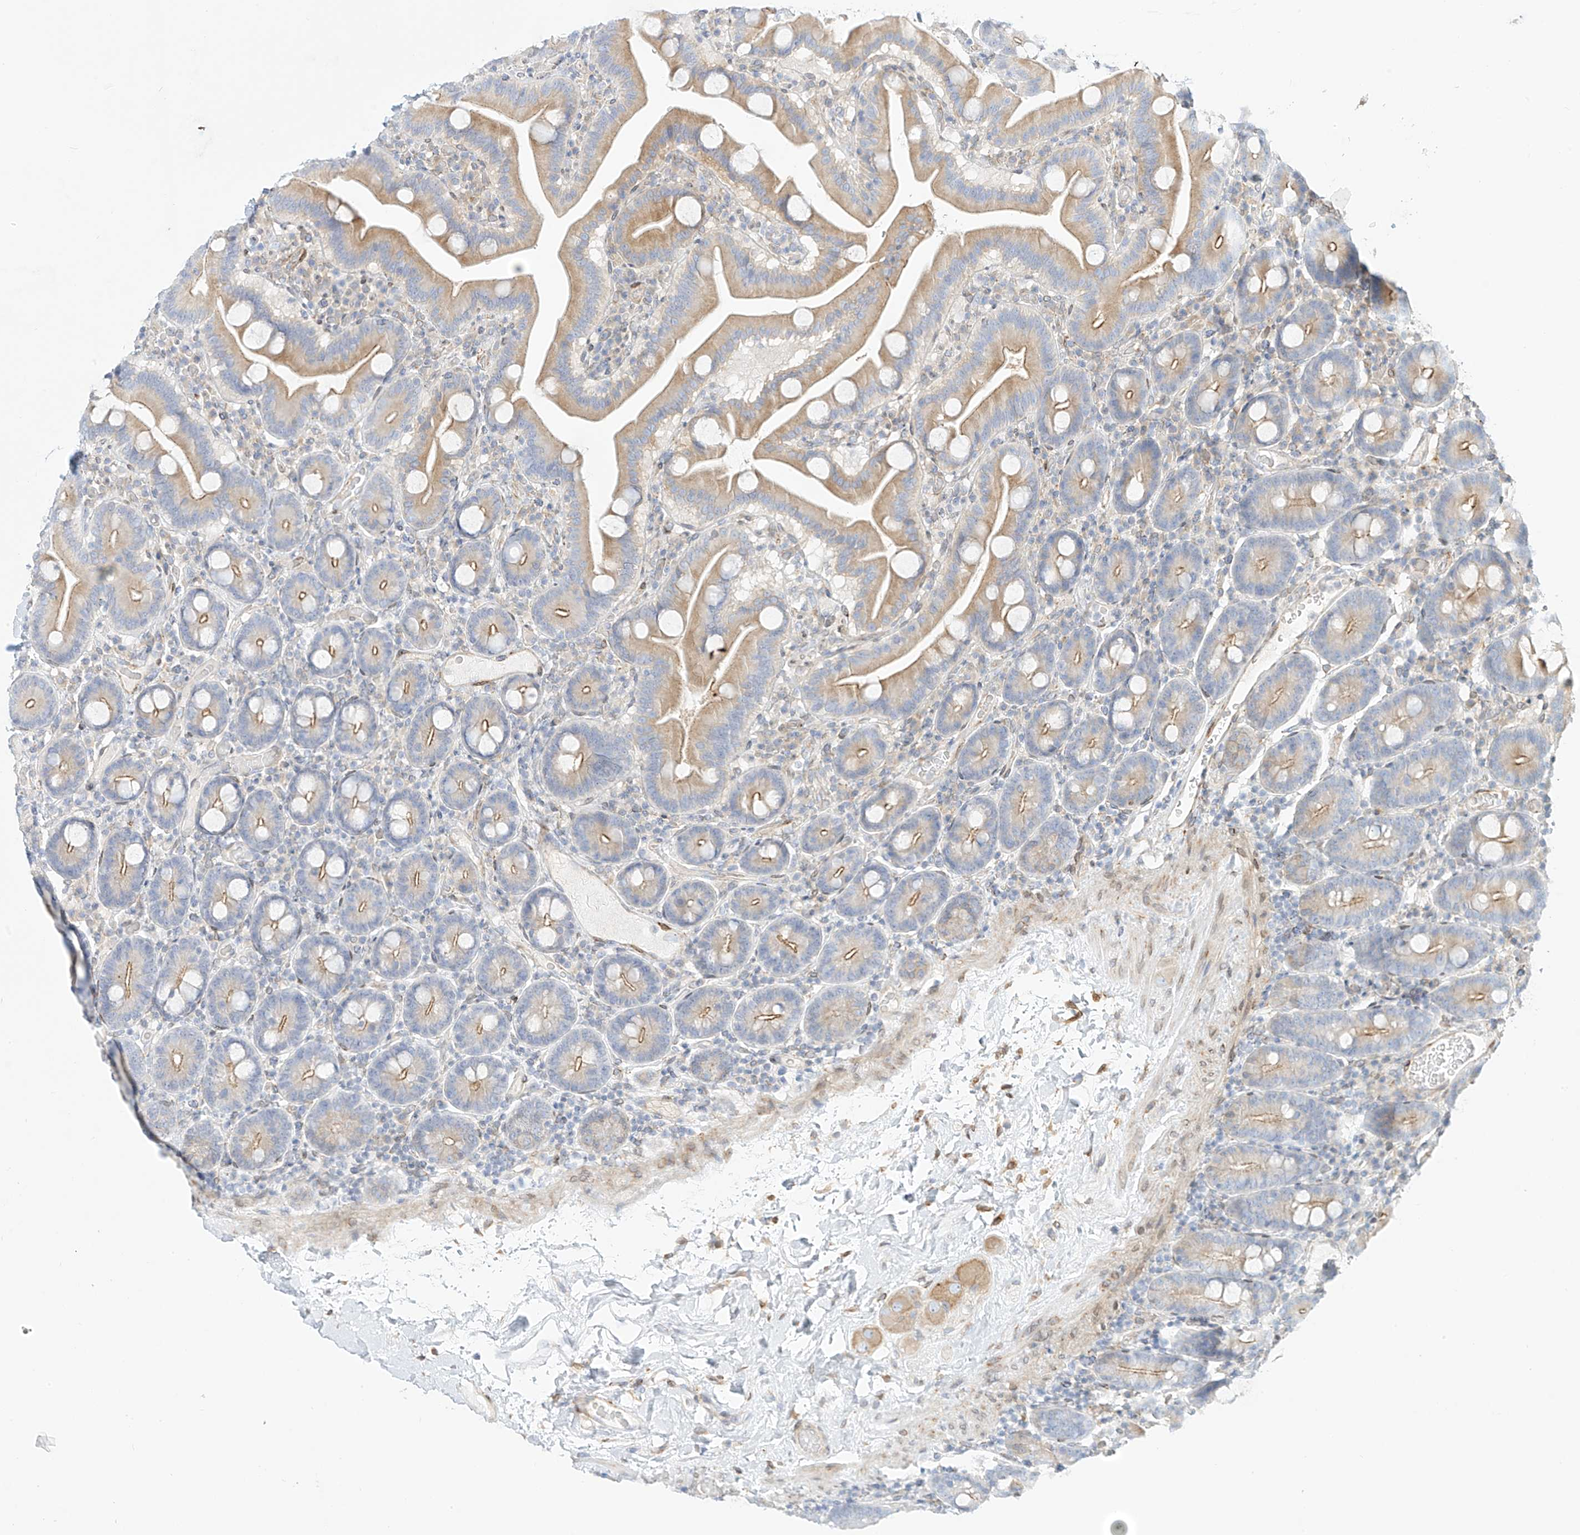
{"staining": {"intensity": "moderate", "quantity": ">75%", "location": "cytoplasmic/membranous"}, "tissue": "duodenum", "cell_type": "Glandular cells", "image_type": "normal", "snomed": [{"axis": "morphology", "description": "Normal tissue, NOS"}, {"axis": "topography", "description": "Duodenum"}], "caption": "Immunohistochemical staining of normal human duodenum reveals moderate cytoplasmic/membranous protein expression in approximately >75% of glandular cells.", "gene": "PCYOX1", "patient": {"sex": "male", "age": 55}}